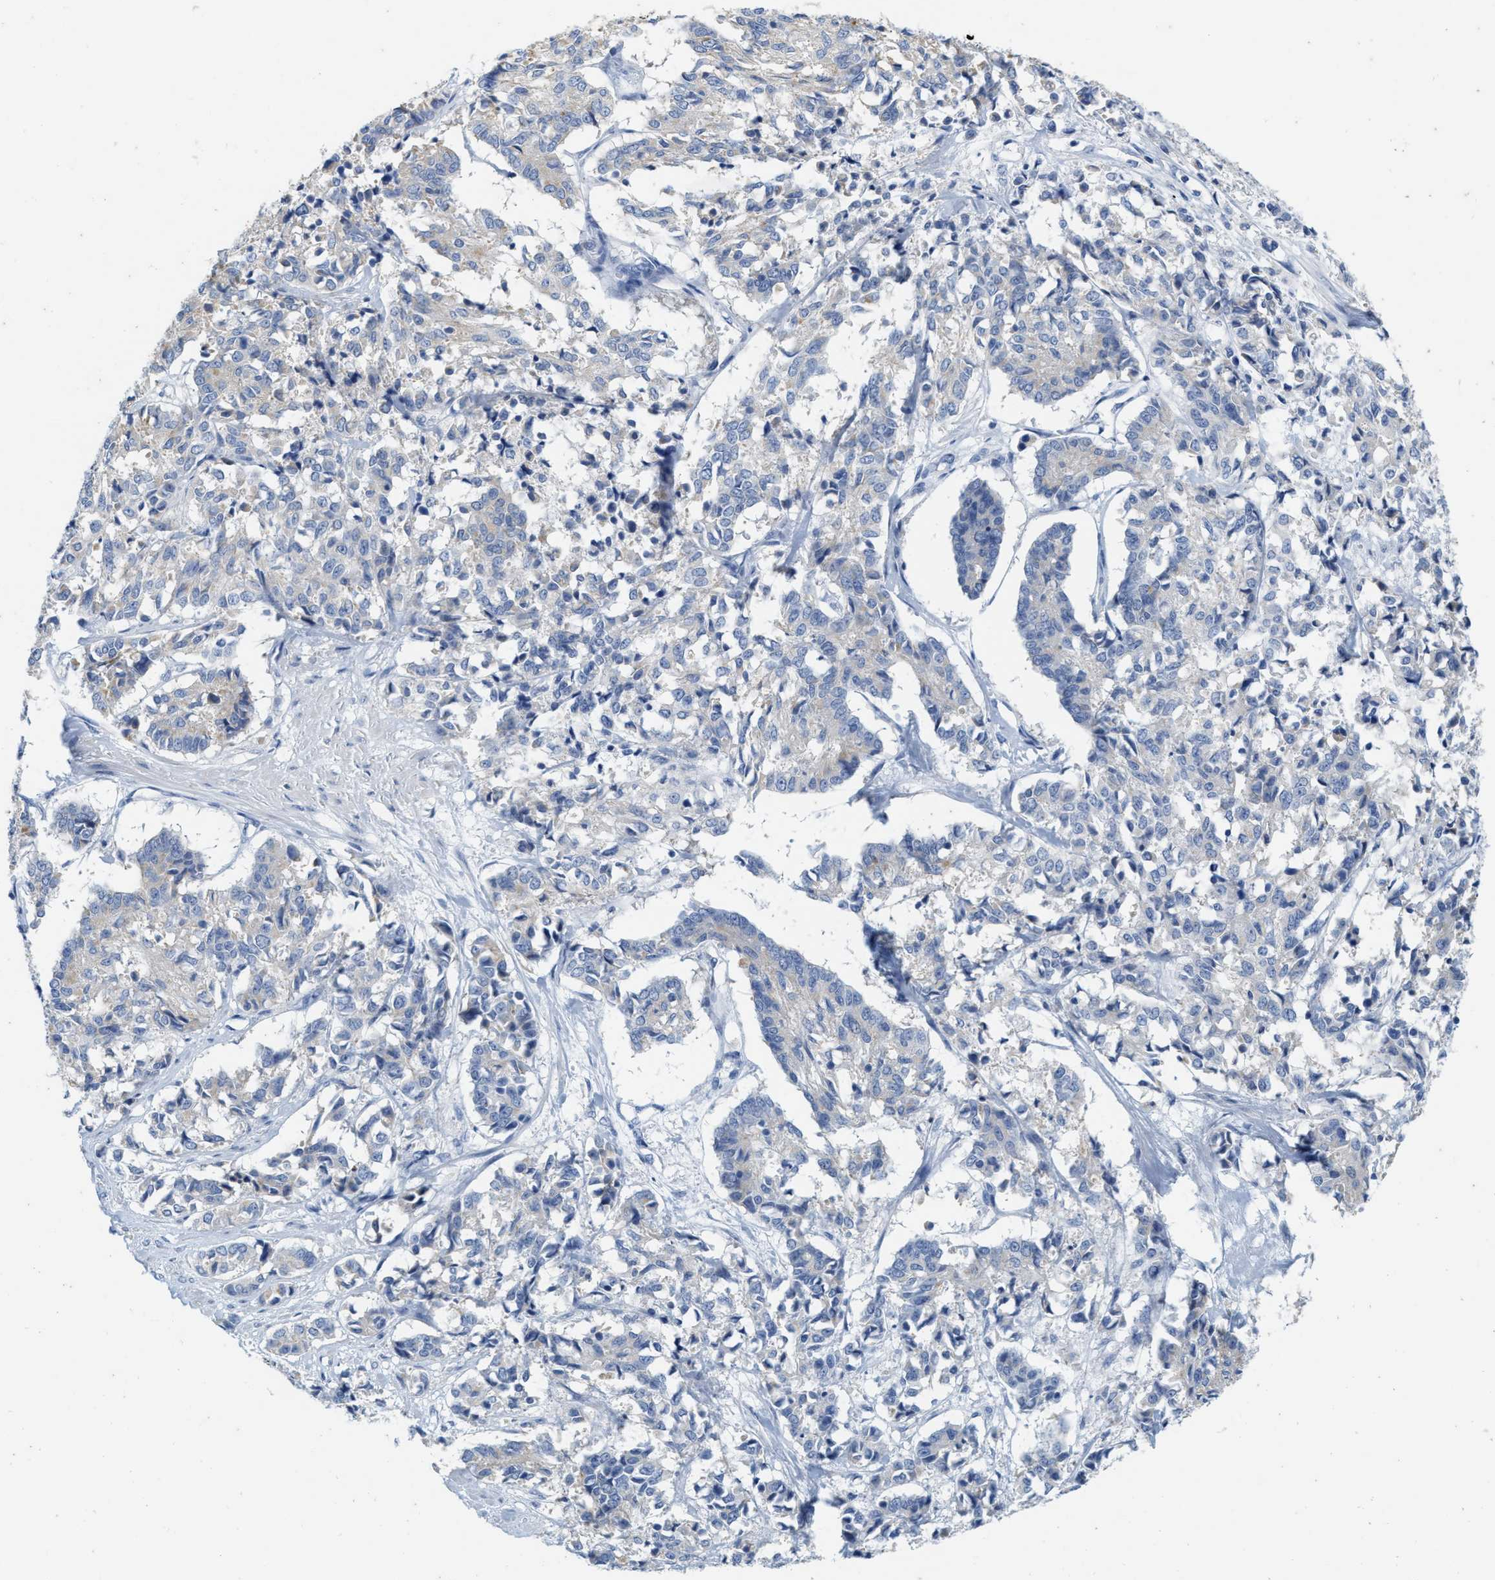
{"staining": {"intensity": "negative", "quantity": "none", "location": "none"}, "tissue": "cervical cancer", "cell_type": "Tumor cells", "image_type": "cancer", "snomed": [{"axis": "morphology", "description": "Squamous cell carcinoma, NOS"}, {"axis": "topography", "description": "Cervix"}], "caption": "High magnification brightfield microscopy of cervical cancer (squamous cell carcinoma) stained with DAB (3,3'-diaminobenzidine) (brown) and counterstained with hematoxylin (blue): tumor cells show no significant positivity. (Stains: DAB IHC with hematoxylin counter stain, Microscopy: brightfield microscopy at high magnification).", "gene": "ABCB11", "patient": {"sex": "female", "age": 35}}